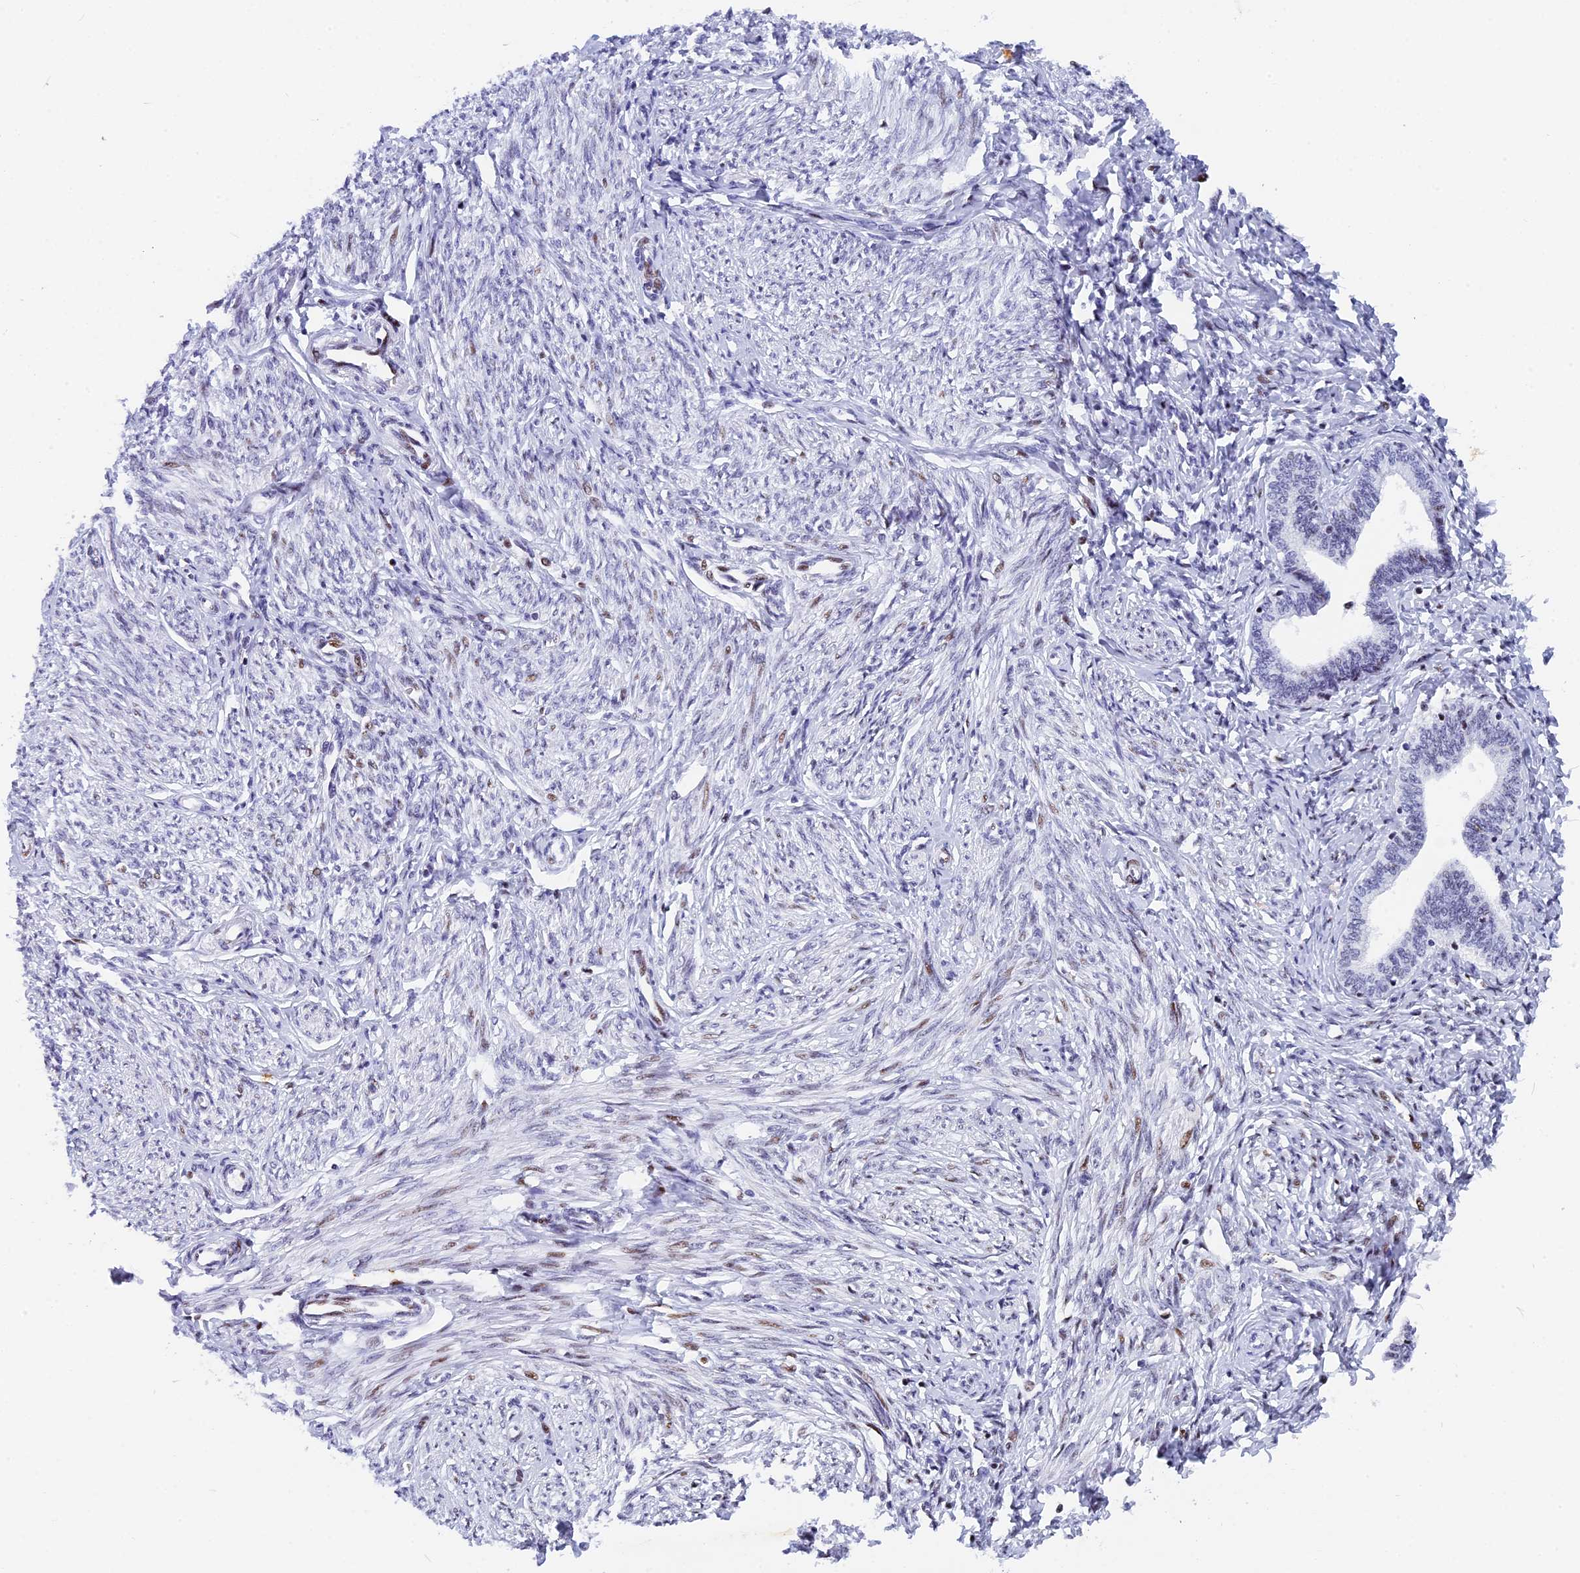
{"staining": {"intensity": "negative", "quantity": "none", "location": "none"}, "tissue": "endometrium", "cell_type": "Cells in endometrial stroma", "image_type": "normal", "snomed": [{"axis": "morphology", "description": "Normal tissue, NOS"}, {"axis": "topography", "description": "Endometrium"}], "caption": "DAB immunohistochemical staining of normal human endometrium reveals no significant staining in cells in endometrial stroma. The staining is performed using DAB brown chromogen with nuclei counter-stained in using hematoxylin.", "gene": "NSA2", "patient": {"sex": "female", "age": 72}}